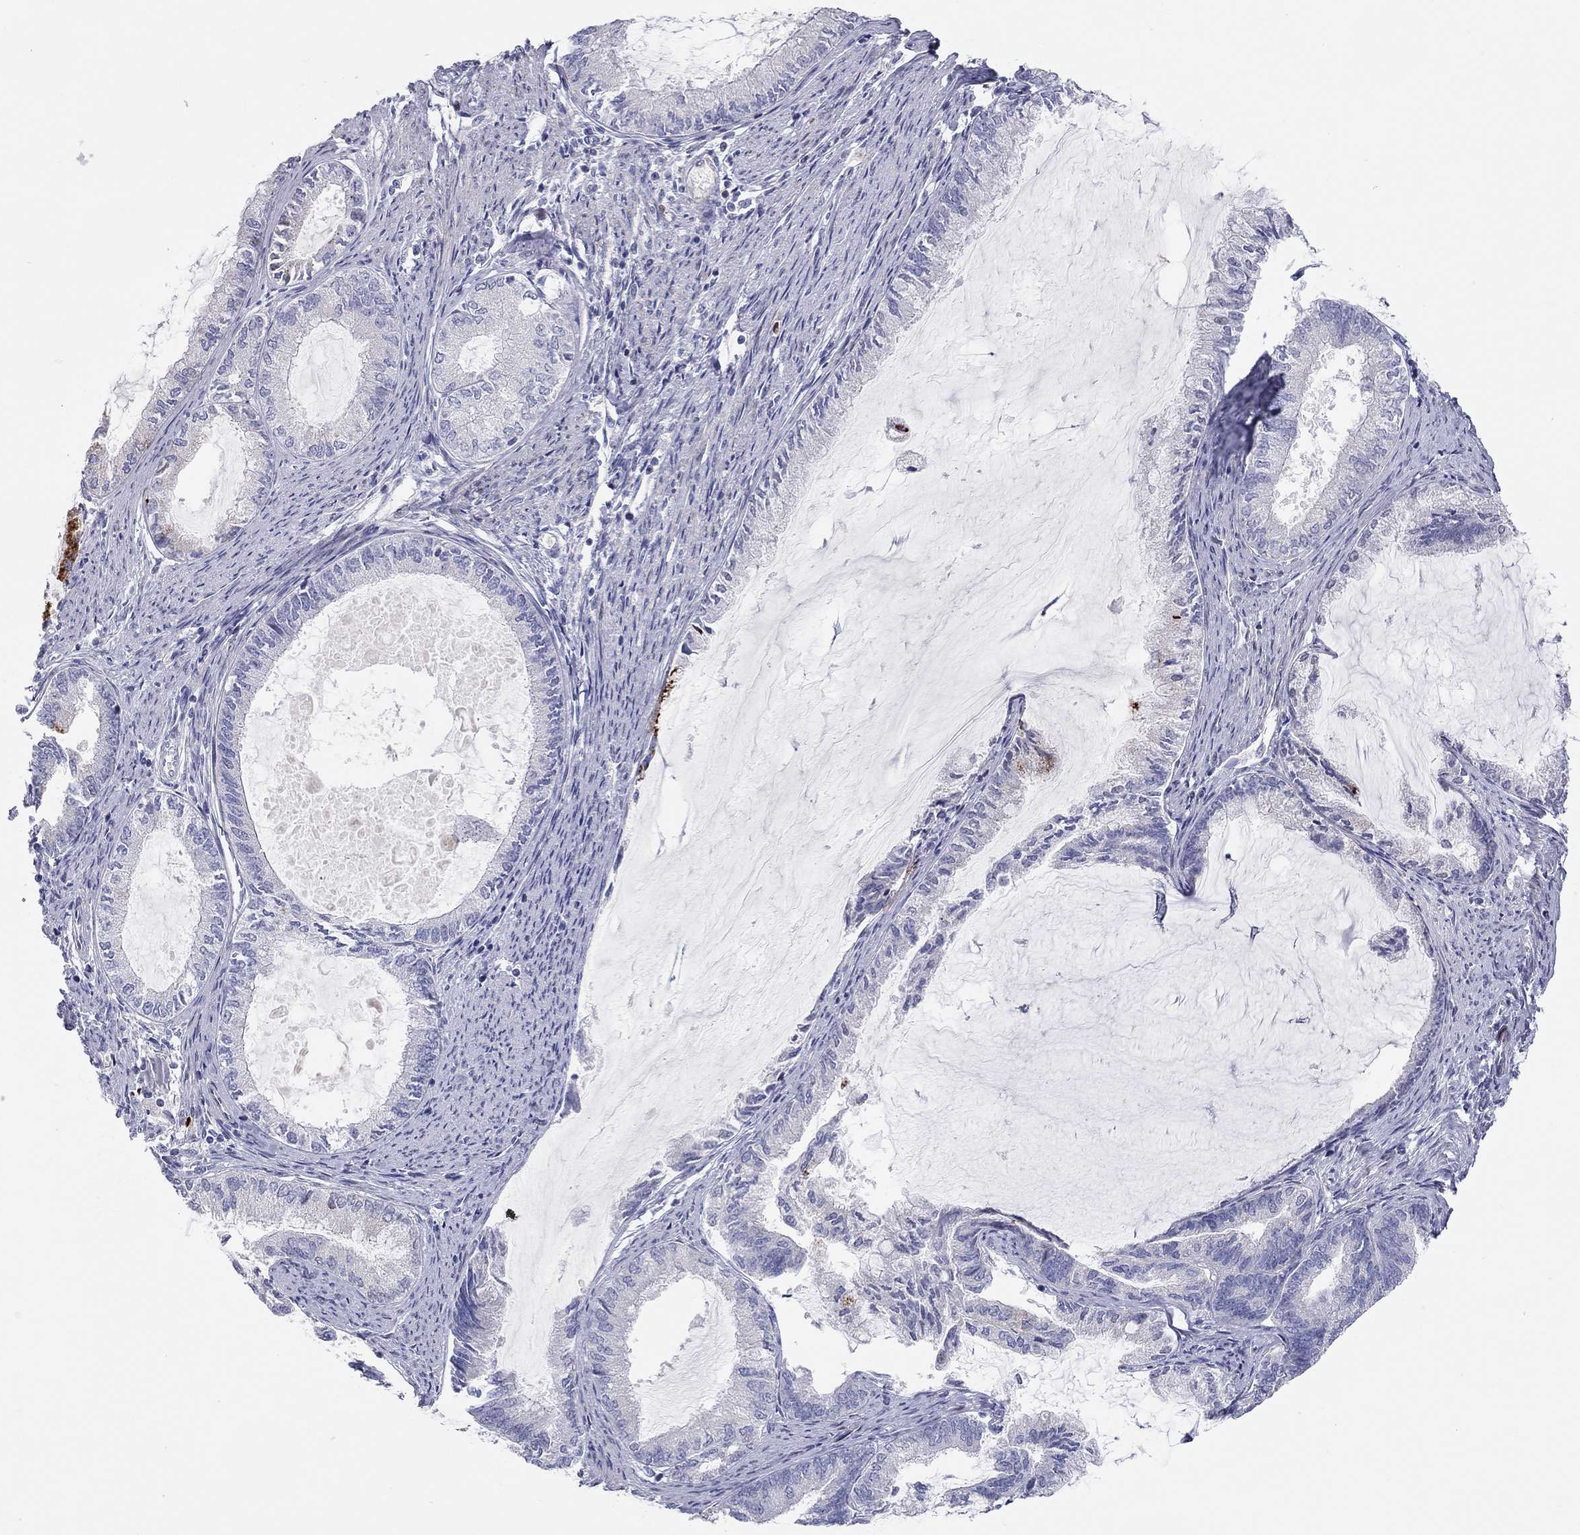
{"staining": {"intensity": "negative", "quantity": "none", "location": "none"}, "tissue": "endometrial cancer", "cell_type": "Tumor cells", "image_type": "cancer", "snomed": [{"axis": "morphology", "description": "Adenocarcinoma, NOS"}, {"axis": "topography", "description": "Endometrium"}], "caption": "DAB immunohistochemical staining of endometrial cancer reveals no significant expression in tumor cells.", "gene": "ST7L", "patient": {"sex": "female", "age": 86}}